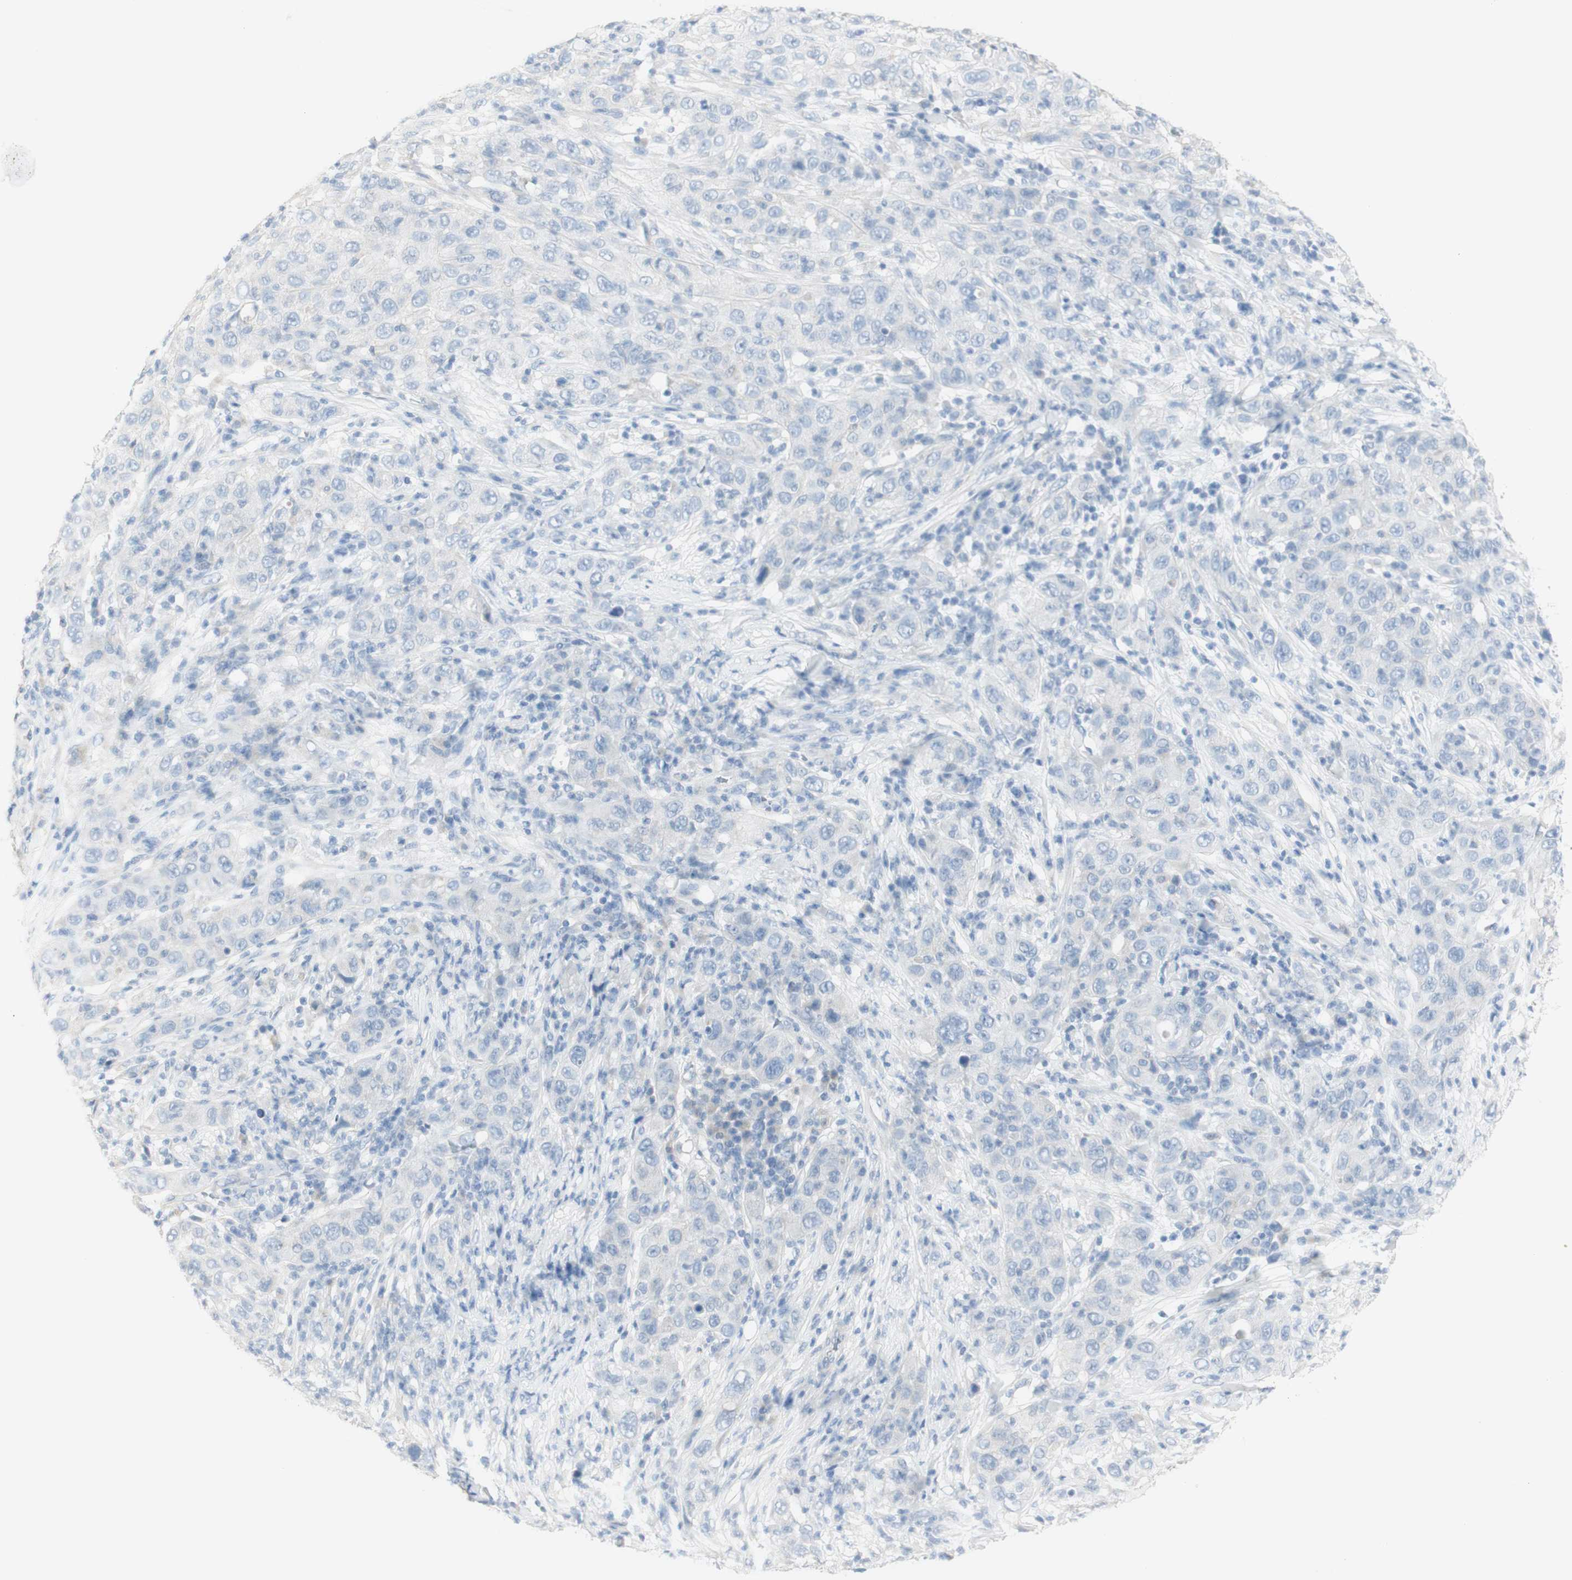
{"staining": {"intensity": "negative", "quantity": "none", "location": "none"}, "tissue": "skin cancer", "cell_type": "Tumor cells", "image_type": "cancer", "snomed": [{"axis": "morphology", "description": "Squamous cell carcinoma, NOS"}, {"axis": "topography", "description": "Skin"}], "caption": "Histopathology image shows no significant protein positivity in tumor cells of squamous cell carcinoma (skin).", "gene": "ART3", "patient": {"sex": "female", "age": 88}}